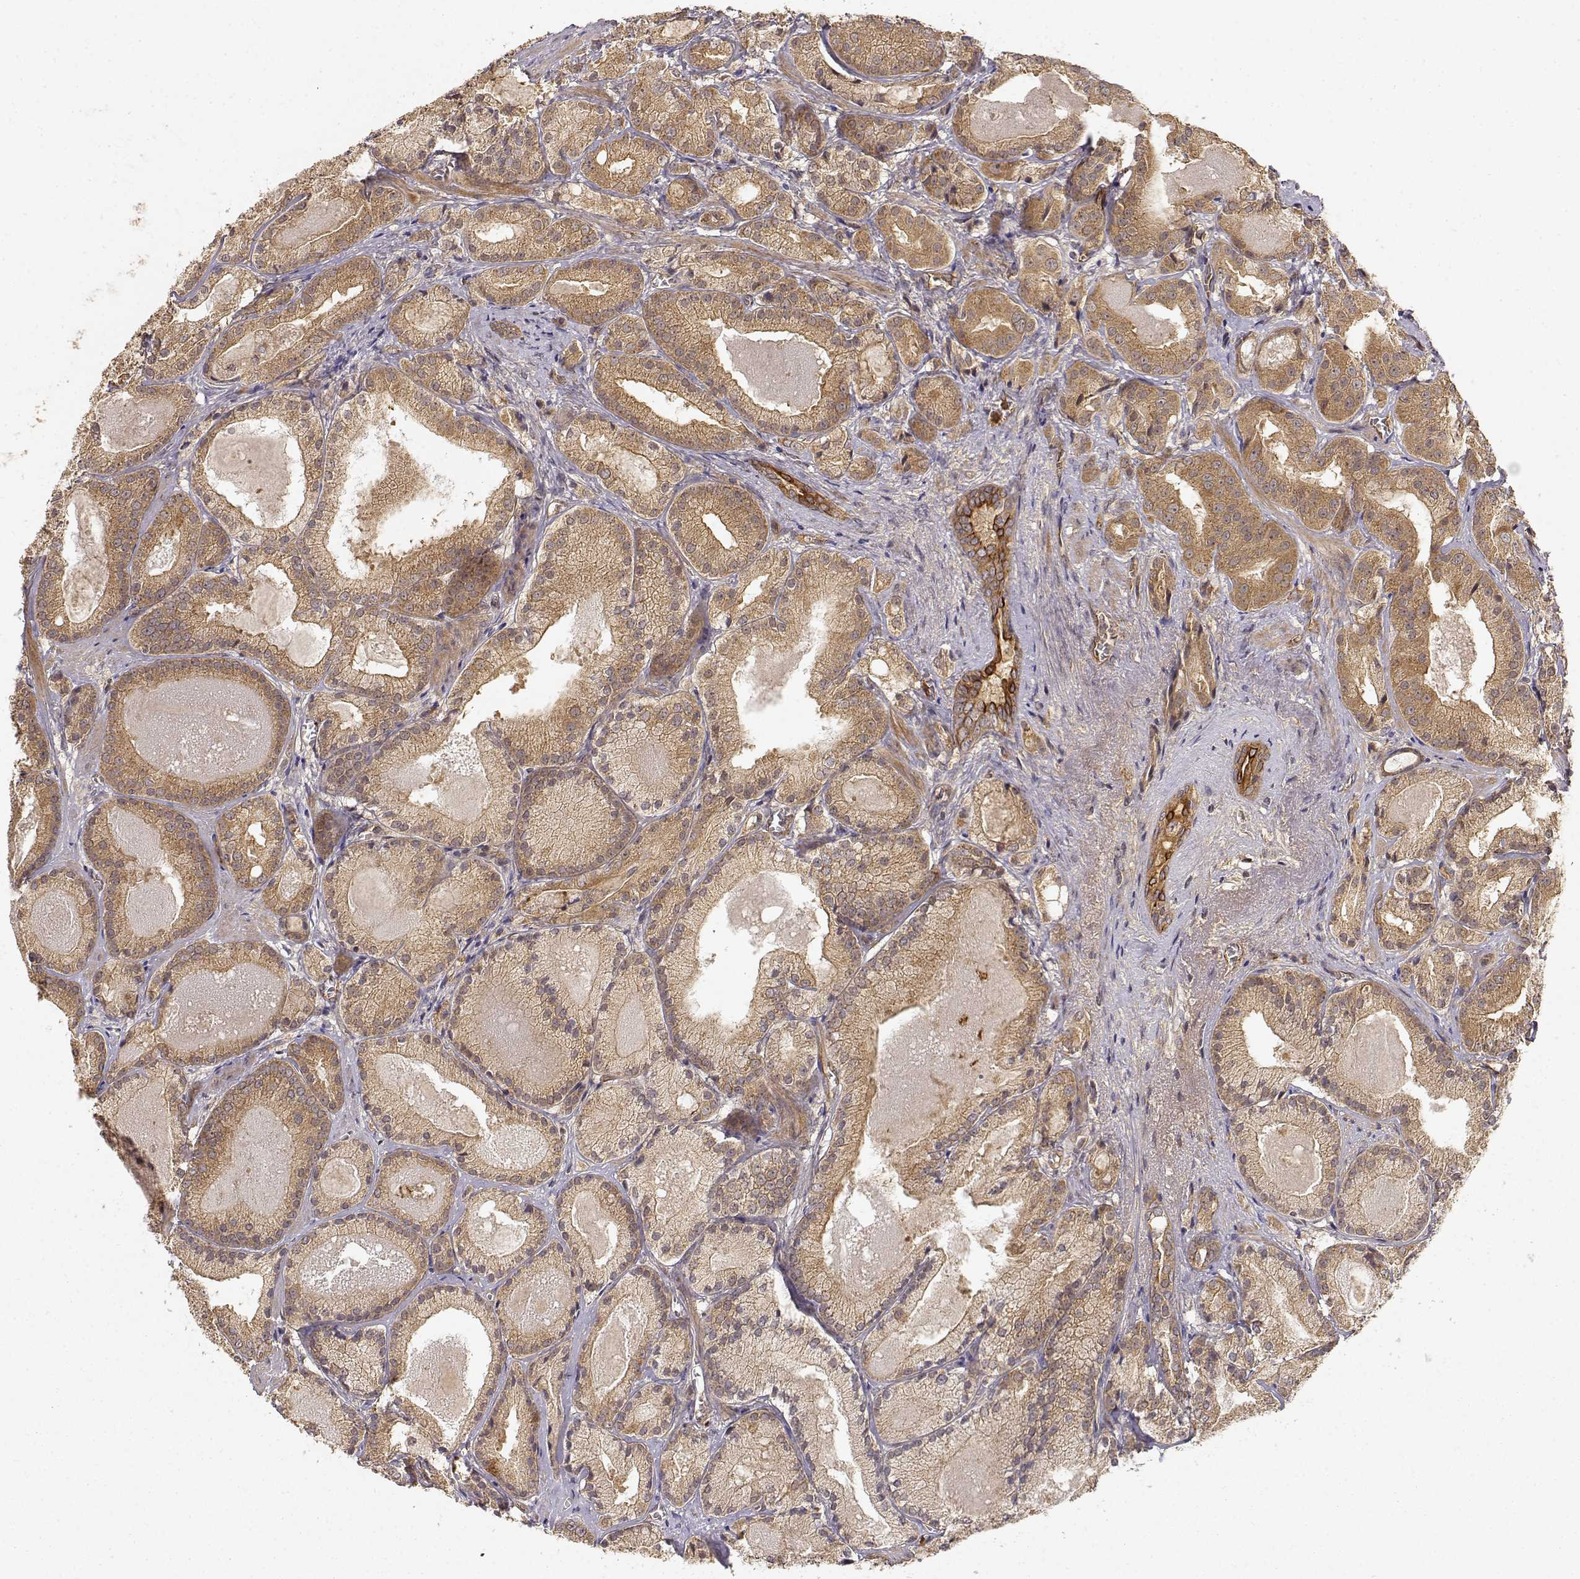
{"staining": {"intensity": "moderate", "quantity": ">75%", "location": "cytoplasmic/membranous"}, "tissue": "prostate cancer", "cell_type": "Tumor cells", "image_type": "cancer", "snomed": [{"axis": "morphology", "description": "Adenocarcinoma, High grade"}, {"axis": "topography", "description": "Prostate"}], "caption": "Tumor cells display moderate cytoplasmic/membranous positivity in about >75% of cells in prostate cancer (adenocarcinoma (high-grade)).", "gene": "CDK5RAP2", "patient": {"sex": "male", "age": 66}}